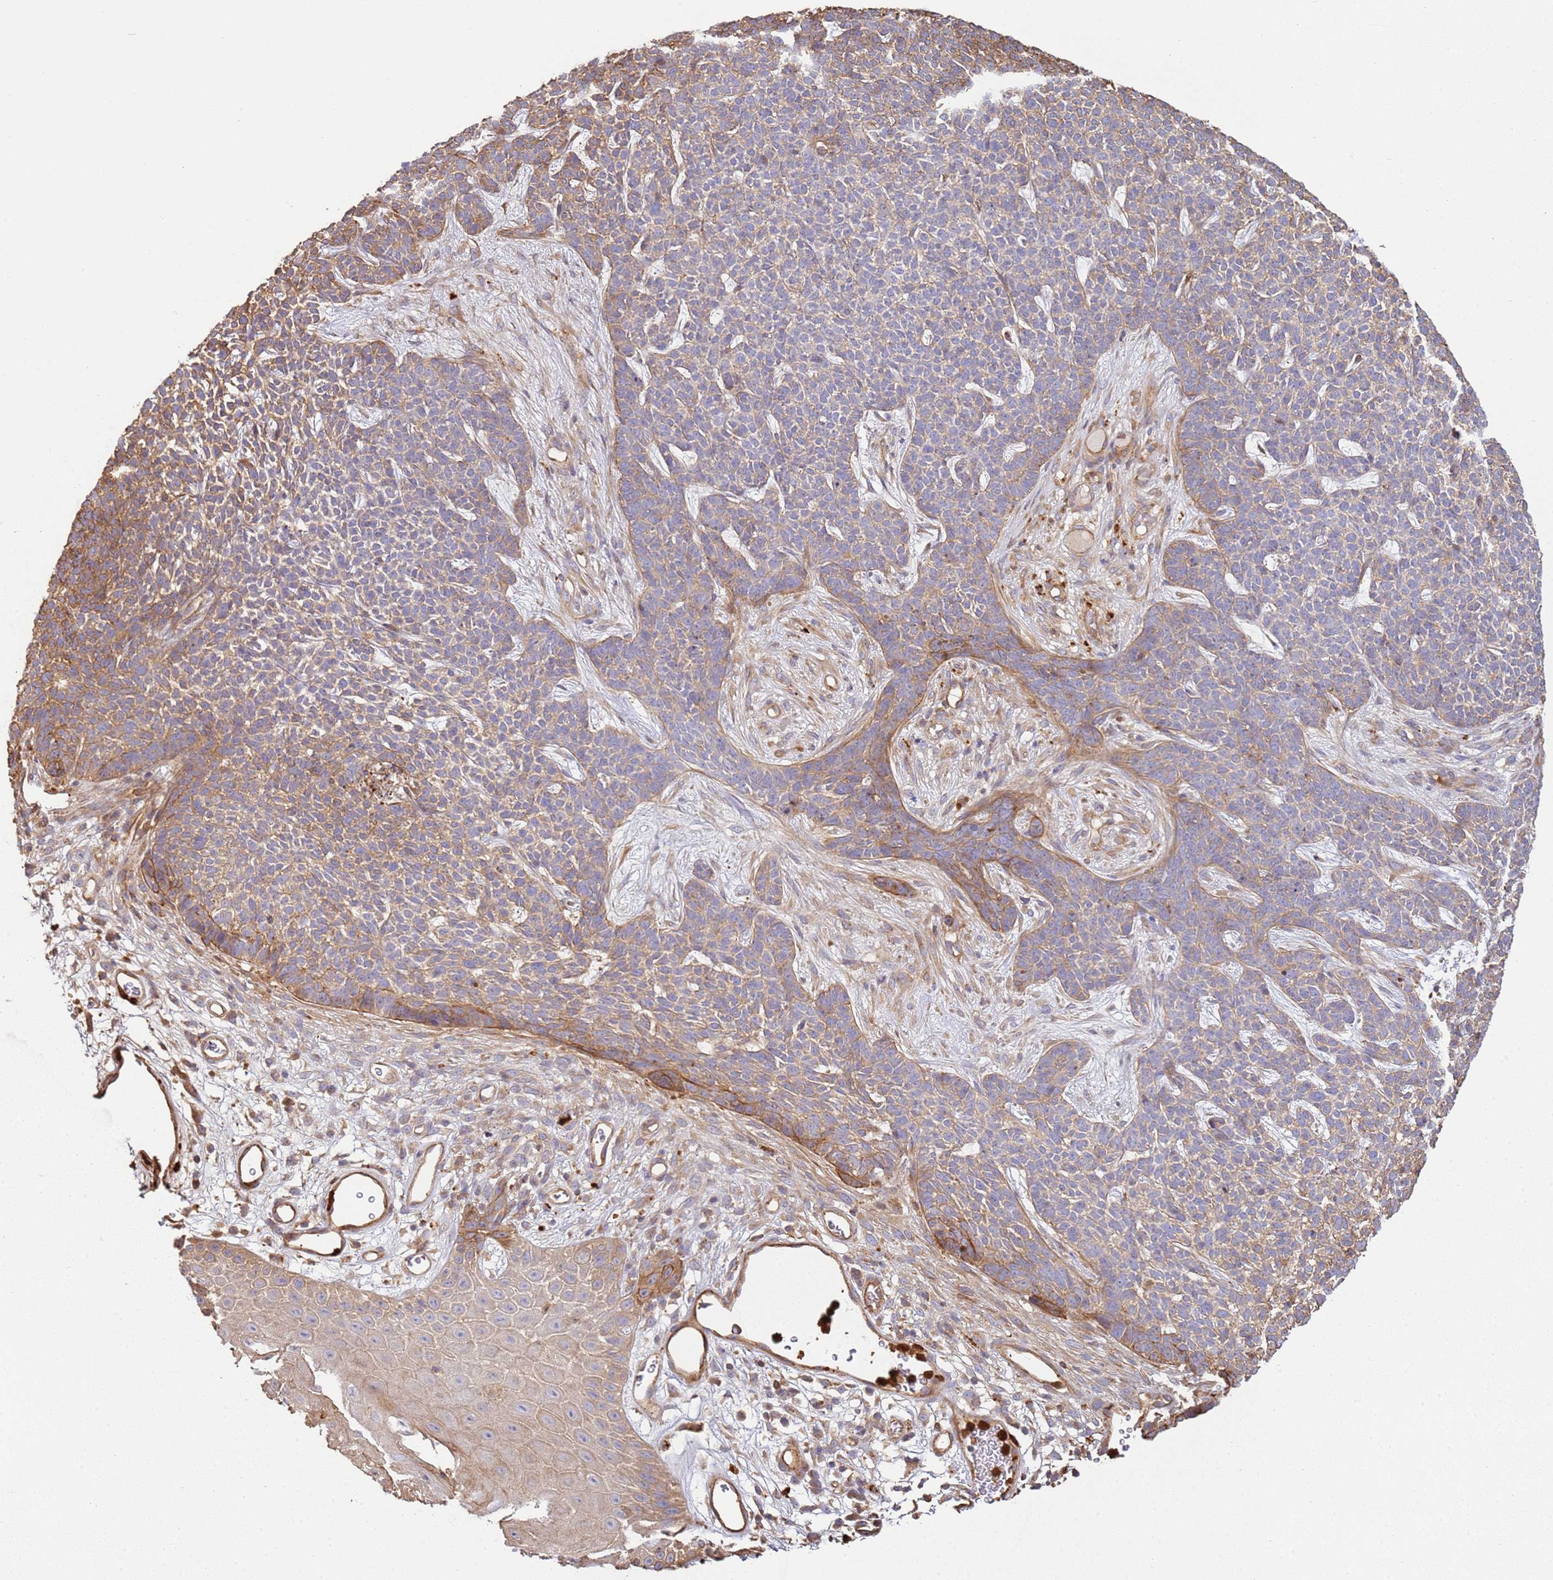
{"staining": {"intensity": "moderate", "quantity": "<25%", "location": "cytoplasmic/membranous"}, "tissue": "skin cancer", "cell_type": "Tumor cells", "image_type": "cancer", "snomed": [{"axis": "morphology", "description": "Basal cell carcinoma"}, {"axis": "topography", "description": "Skin"}], "caption": "Immunohistochemistry (IHC) histopathology image of human skin basal cell carcinoma stained for a protein (brown), which demonstrates low levels of moderate cytoplasmic/membranous expression in approximately <25% of tumor cells.", "gene": "NDUFAF4", "patient": {"sex": "female", "age": 84}}